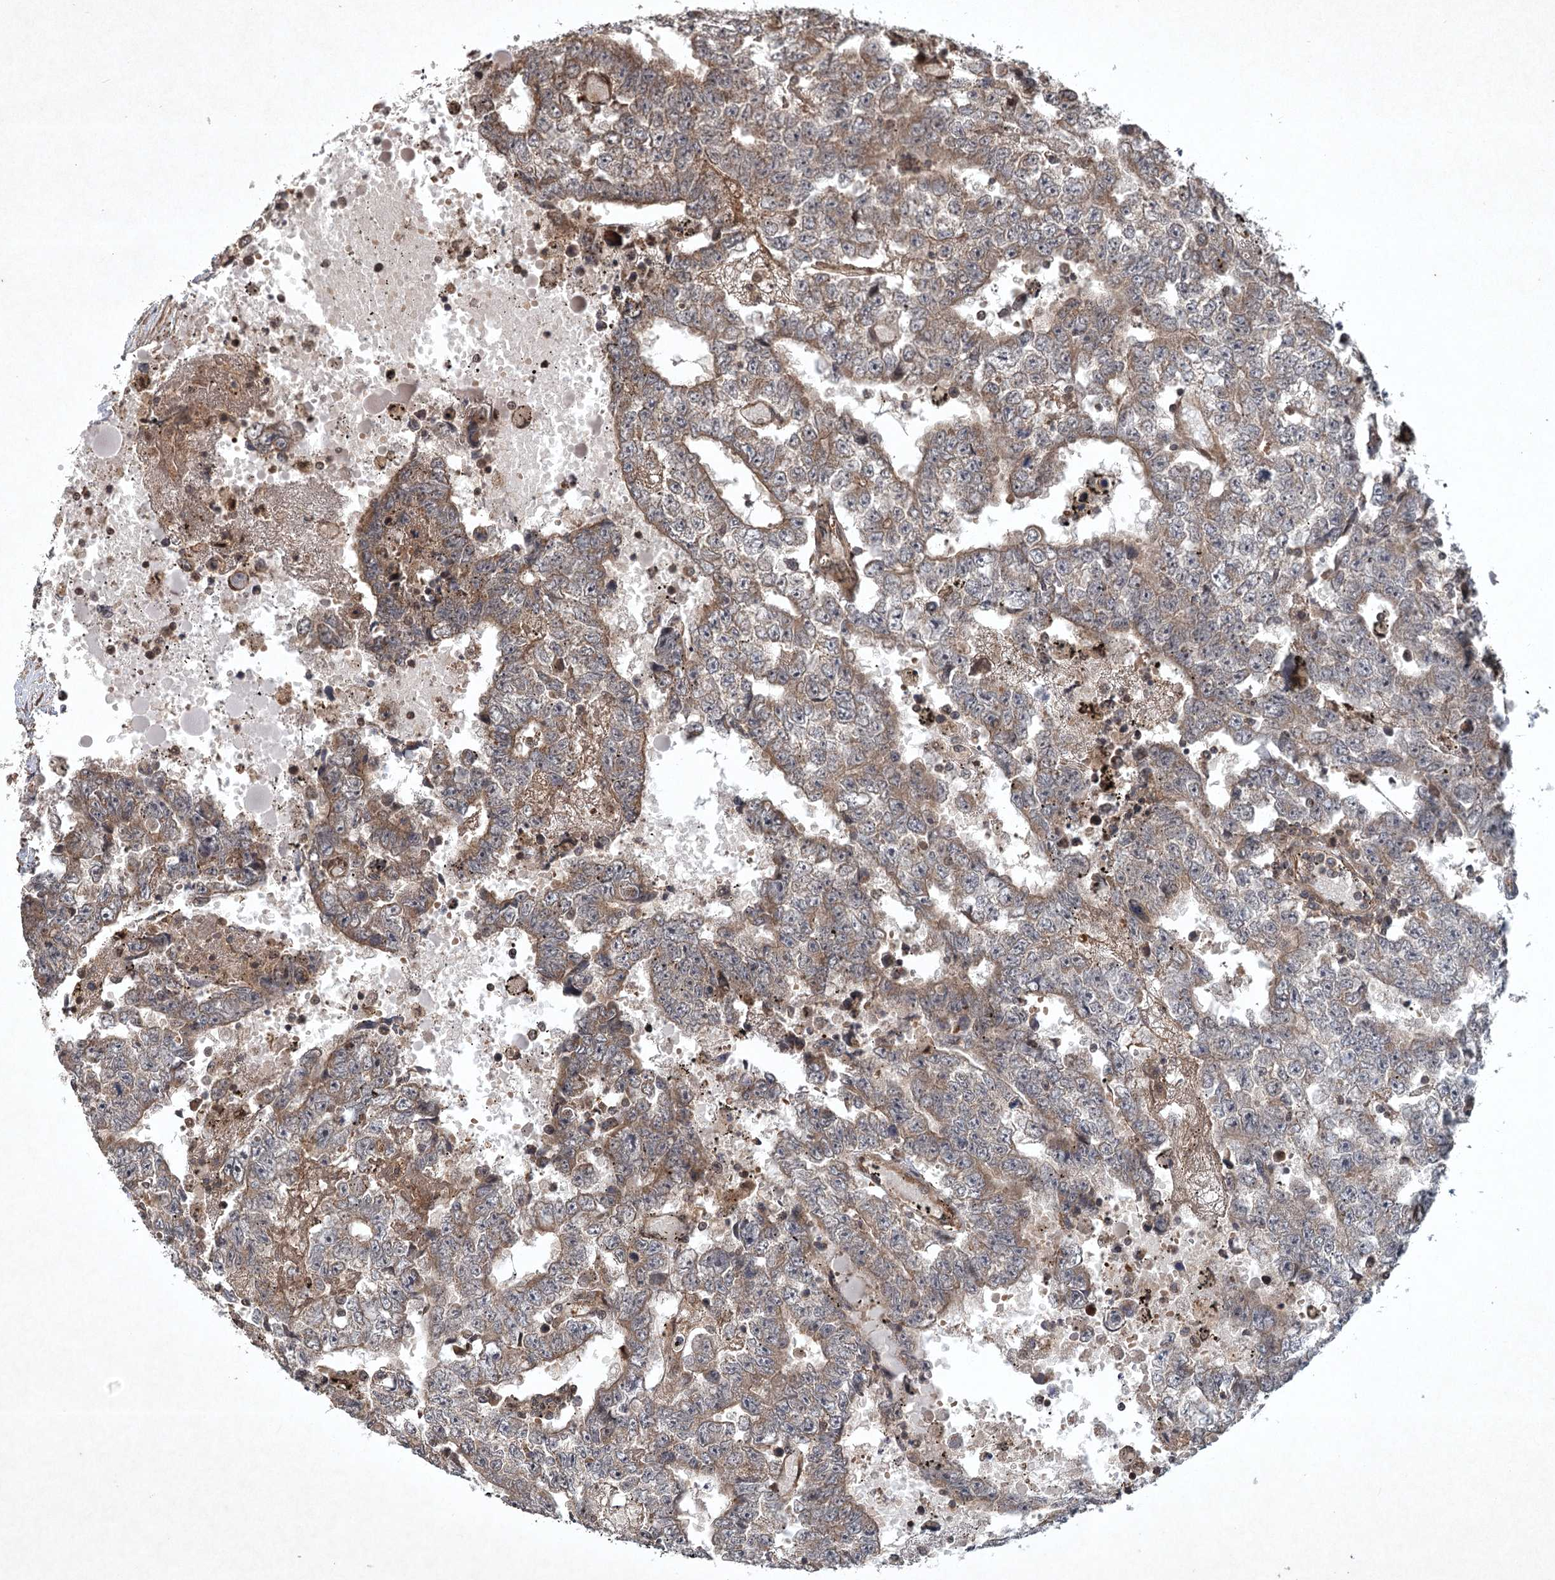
{"staining": {"intensity": "moderate", "quantity": "25%-75%", "location": "cytoplasmic/membranous"}, "tissue": "testis cancer", "cell_type": "Tumor cells", "image_type": "cancer", "snomed": [{"axis": "morphology", "description": "Carcinoma, Embryonal, NOS"}, {"axis": "topography", "description": "Testis"}], "caption": "DAB immunohistochemical staining of human testis embryonal carcinoma displays moderate cytoplasmic/membranous protein staining in approximately 25%-75% of tumor cells.", "gene": "INSIG2", "patient": {"sex": "male", "age": 25}}